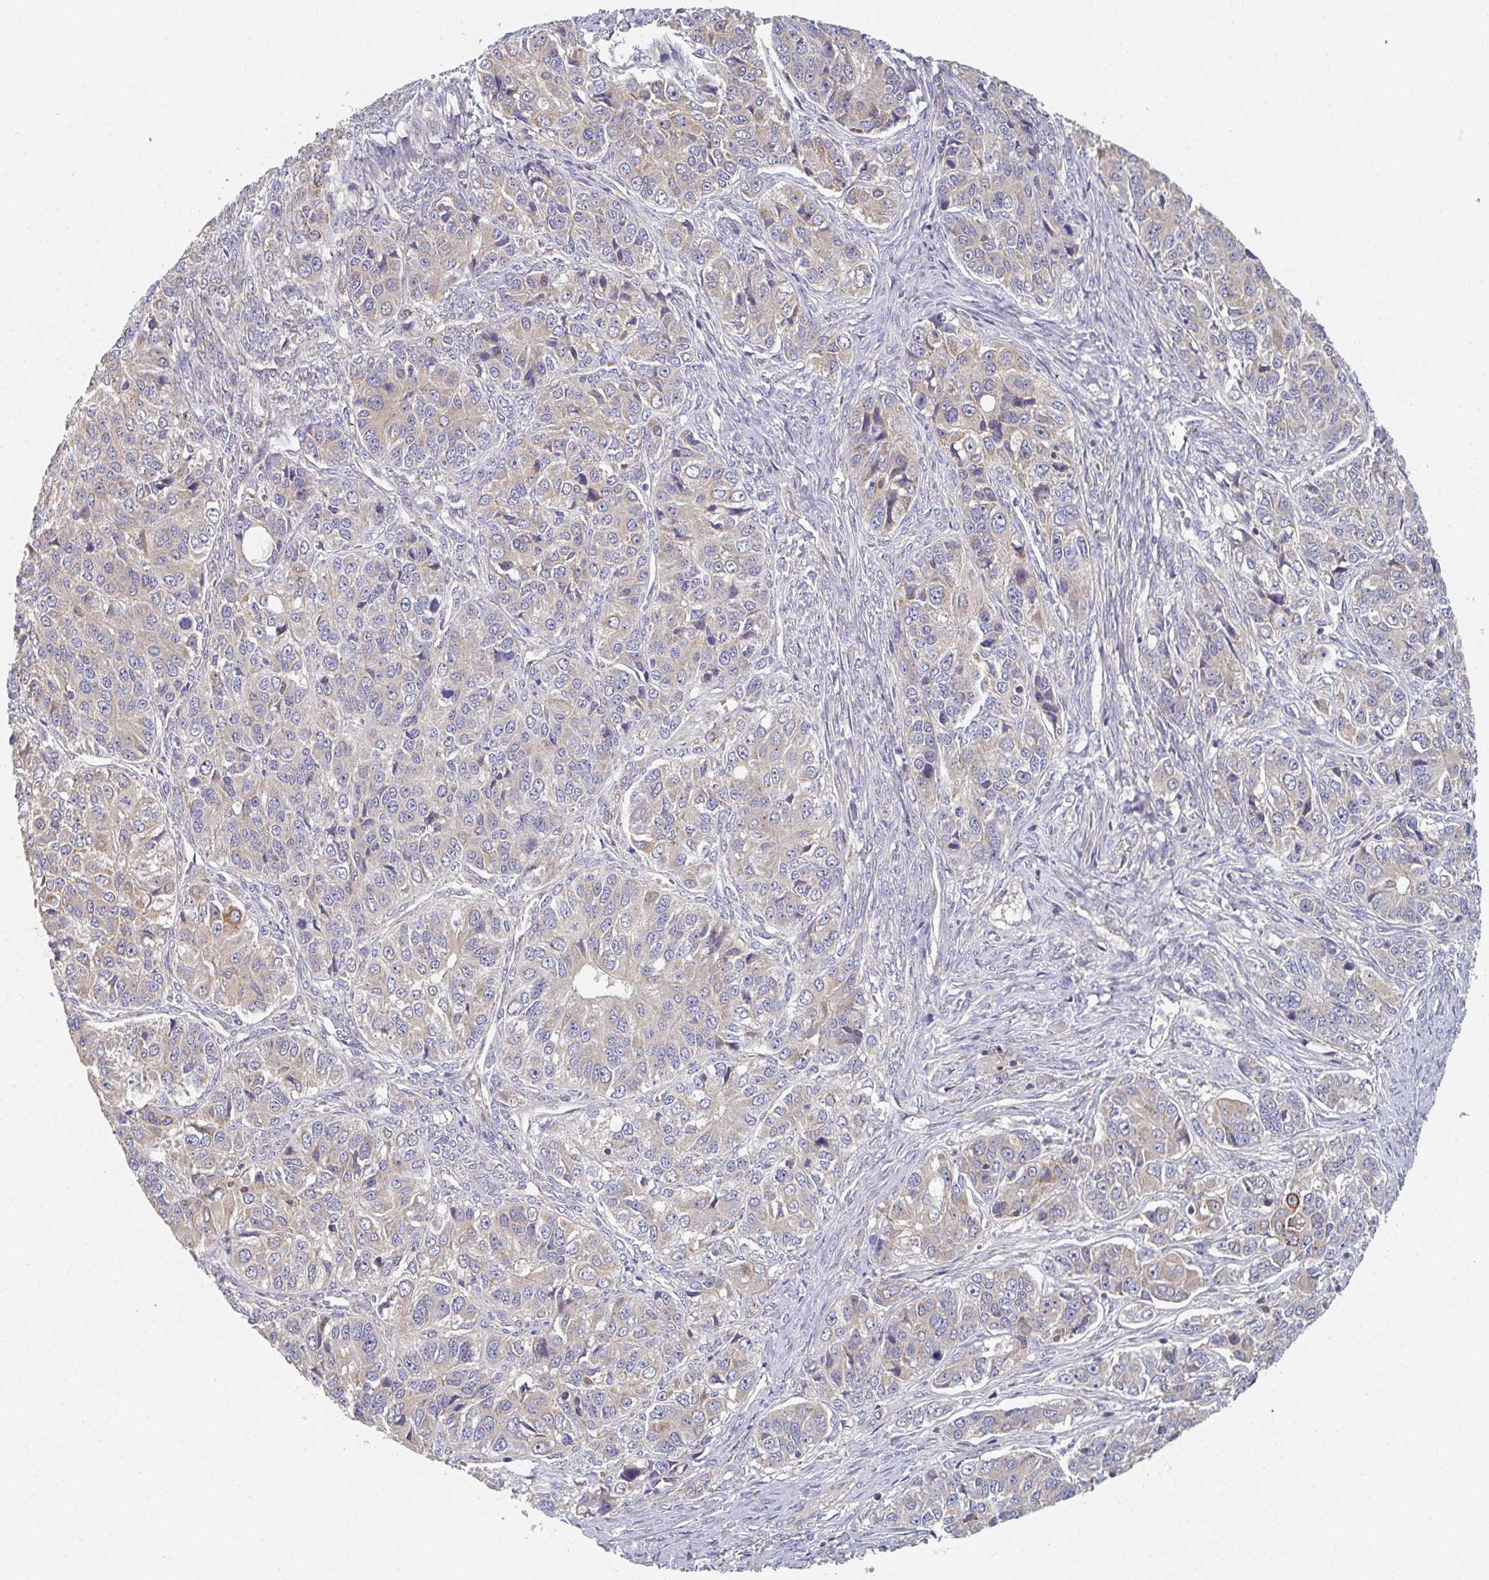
{"staining": {"intensity": "weak", "quantity": "25%-75%", "location": "cytoplasmic/membranous"}, "tissue": "ovarian cancer", "cell_type": "Tumor cells", "image_type": "cancer", "snomed": [{"axis": "morphology", "description": "Carcinoma, endometroid"}, {"axis": "topography", "description": "Ovary"}], "caption": "Tumor cells display weak cytoplasmic/membranous staining in approximately 25%-75% of cells in ovarian cancer (endometroid carcinoma).", "gene": "ELOVL1", "patient": {"sex": "female", "age": 51}}